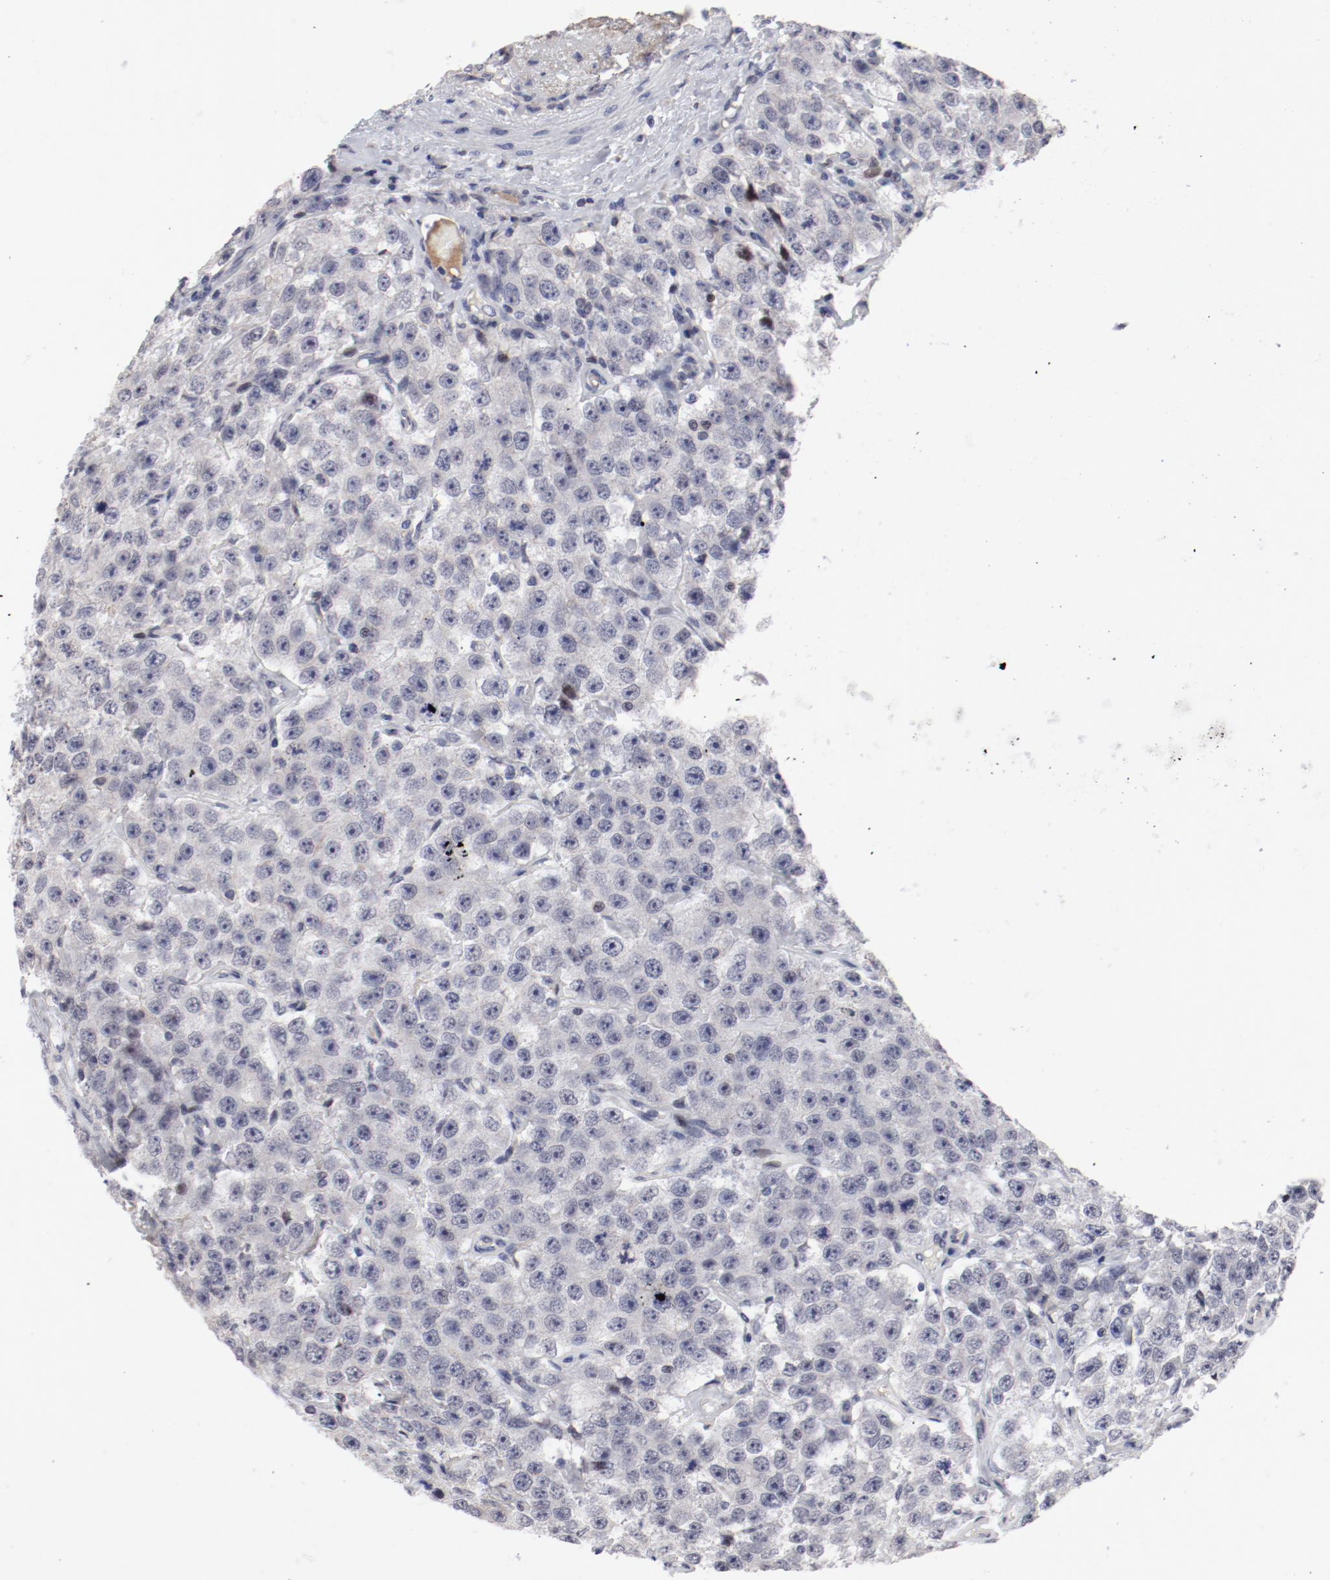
{"staining": {"intensity": "weak", "quantity": "<25%", "location": "nuclear"}, "tissue": "testis cancer", "cell_type": "Tumor cells", "image_type": "cancer", "snomed": [{"axis": "morphology", "description": "Seminoma, NOS"}, {"axis": "topography", "description": "Testis"}], "caption": "Testis seminoma was stained to show a protein in brown. There is no significant staining in tumor cells.", "gene": "FSCB", "patient": {"sex": "male", "age": 52}}